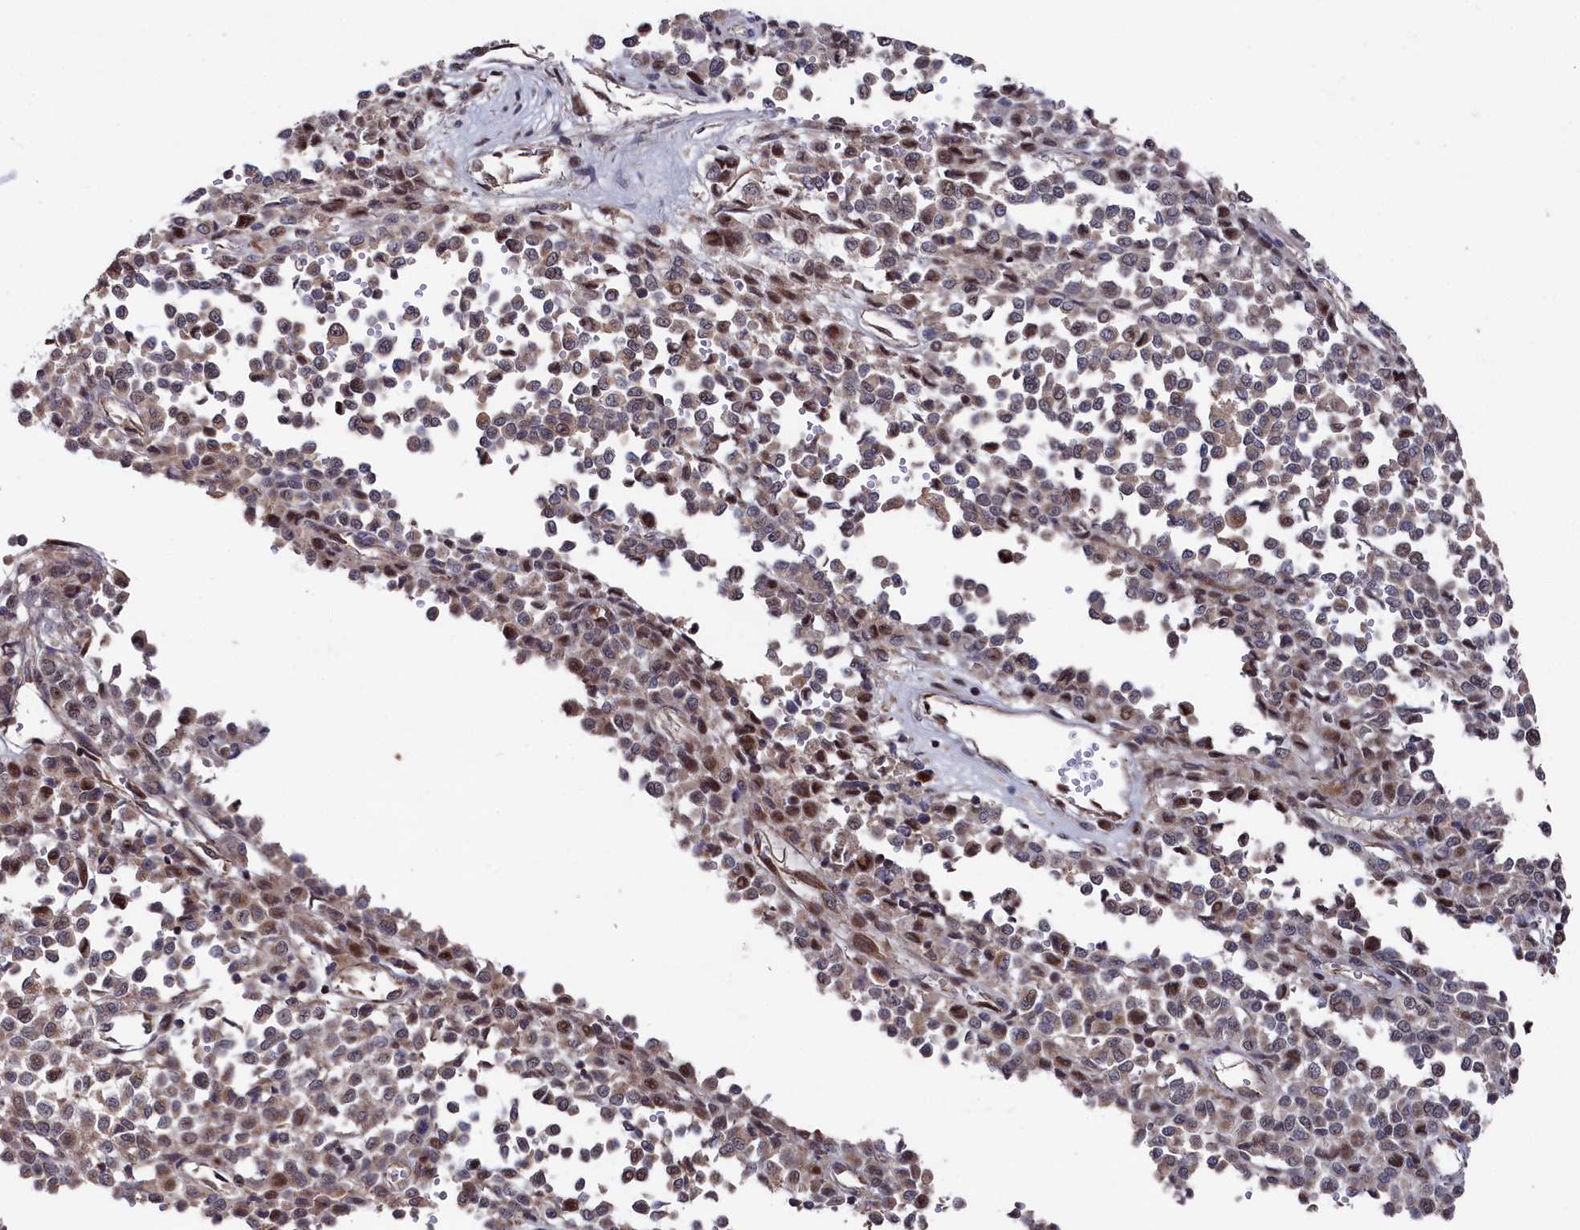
{"staining": {"intensity": "weak", "quantity": ">75%", "location": "cytoplasmic/membranous"}, "tissue": "melanoma", "cell_type": "Tumor cells", "image_type": "cancer", "snomed": [{"axis": "morphology", "description": "Malignant melanoma, Metastatic site"}, {"axis": "topography", "description": "Pancreas"}], "caption": "There is low levels of weak cytoplasmic/membranous expression in tumor cells of malignant melanoma (metastatic site), as demonstrated by immunohistochemical staining (brown color).", "gene": "SUPV3L1", "patient": {"sex": "female", "age": 30}}